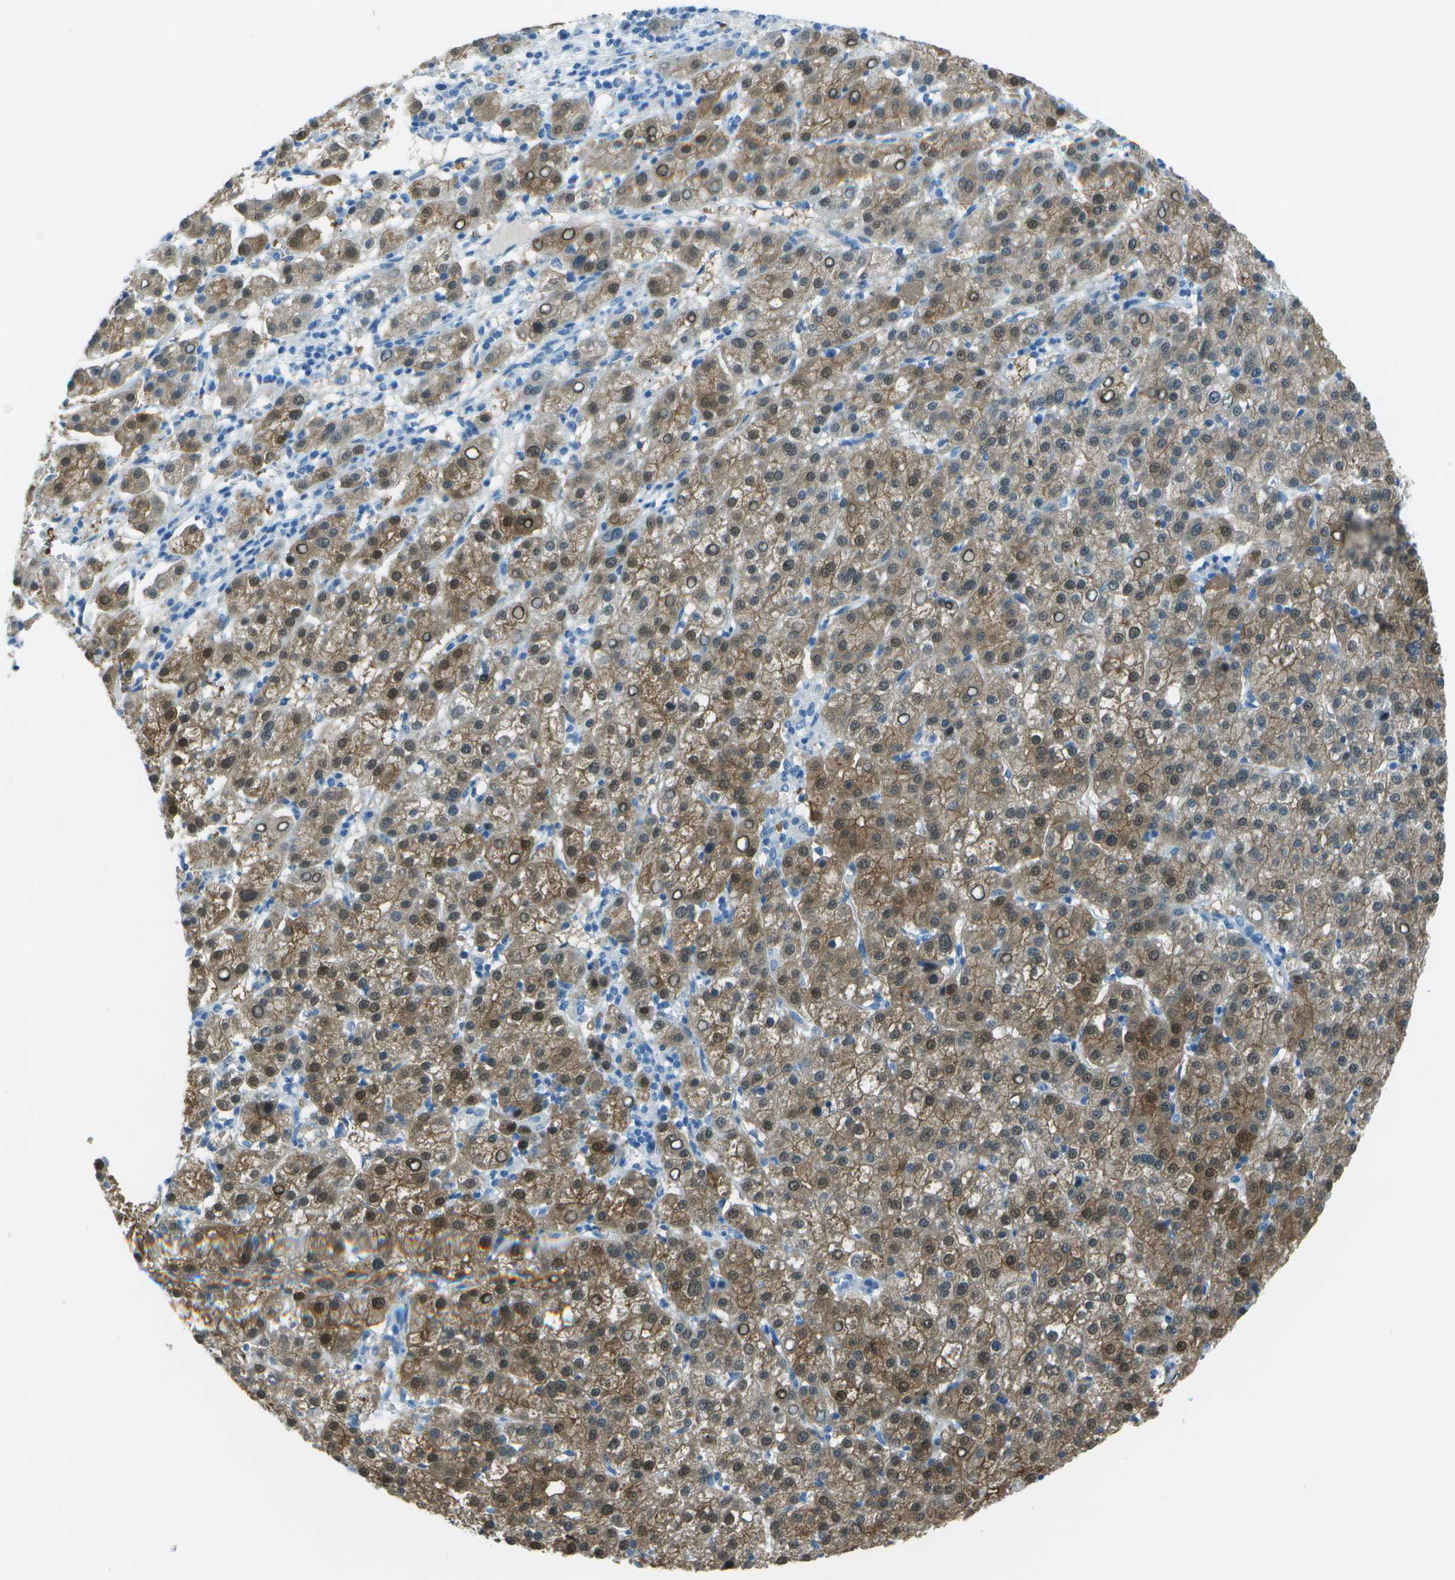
{"staining": {"intensity": "moderate", "quantity": ">75%", "location": "cytoplasmic/membranous,nuclear"}, "tissue": "liver cancer", "cell_type": "Tumor cells", "image_type": "cancer", "snomed": [{"axis": "morphology", "description": "Carcinoma, Hepatocellular, NOS"}, {"axis": "topography", "description": "Liver"}], "caption": "An IHC histopathology image of neoplastic tissue is shown. Protein staining in brown labels moderate cytoplasmic/membranous and nuclear positivity in liver cancer (hepatocellular carcinoma) within tumor cells.", "gene": "ASL", "patient": {"sex": "female", "age": 58}}